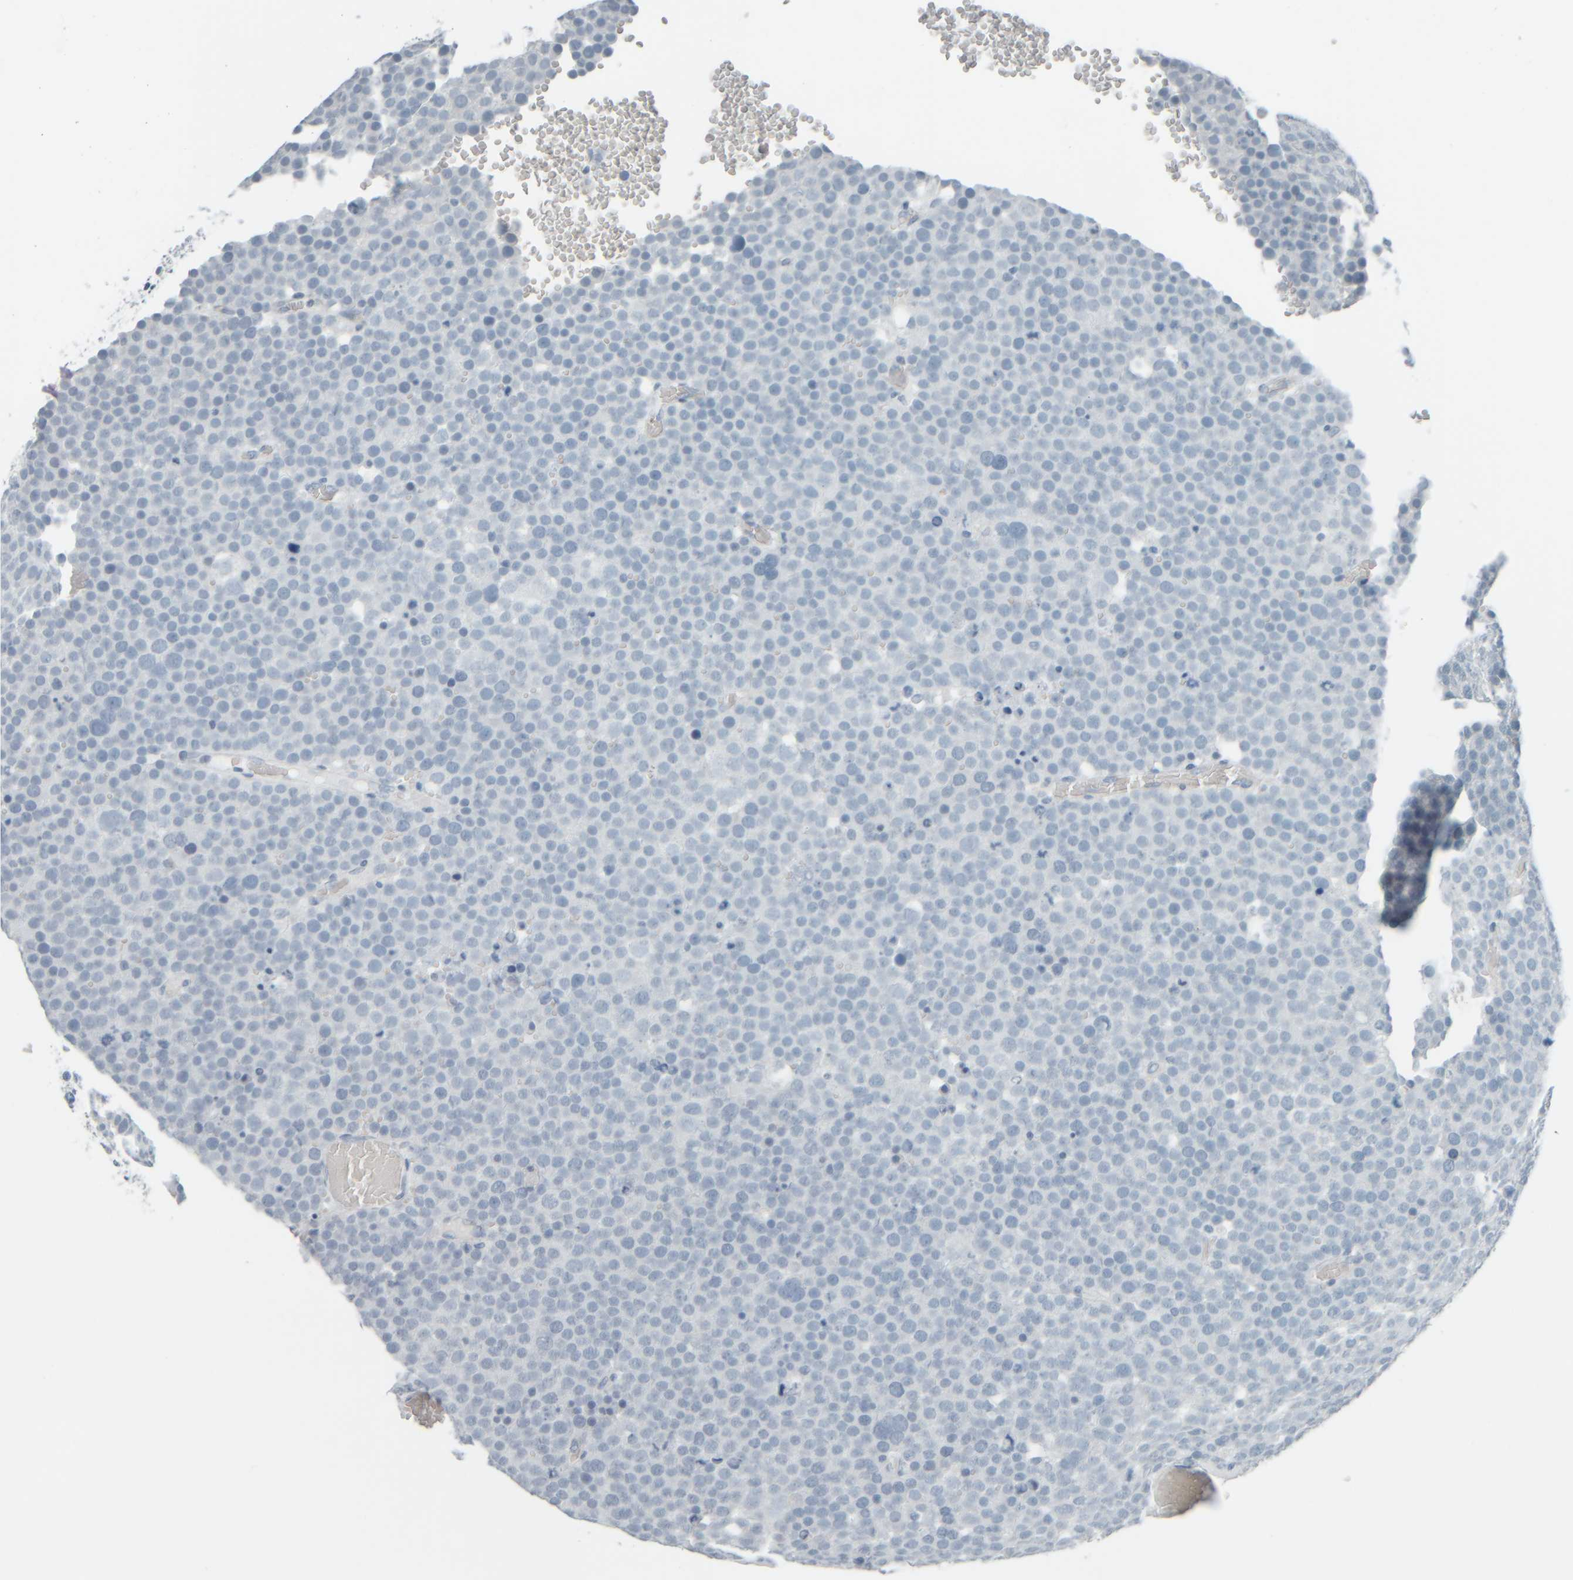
{"staining": {"intensity": "negative", "quantity": "none", "location": "none"}, "tissue": "testis cancer", "cell_type": "Tumor cells", "image_type": "cancer", "snomed": [{"axis": "morphology", "description": "Seminoma, NOS"}, {"axis": "topography", "description": "Testis"}], "caption": "Tumor cells are negative for protein expression in human seminoma (testis).", "gene": "TPSAB1", "patient": {"sex": "male", "age": 71}}